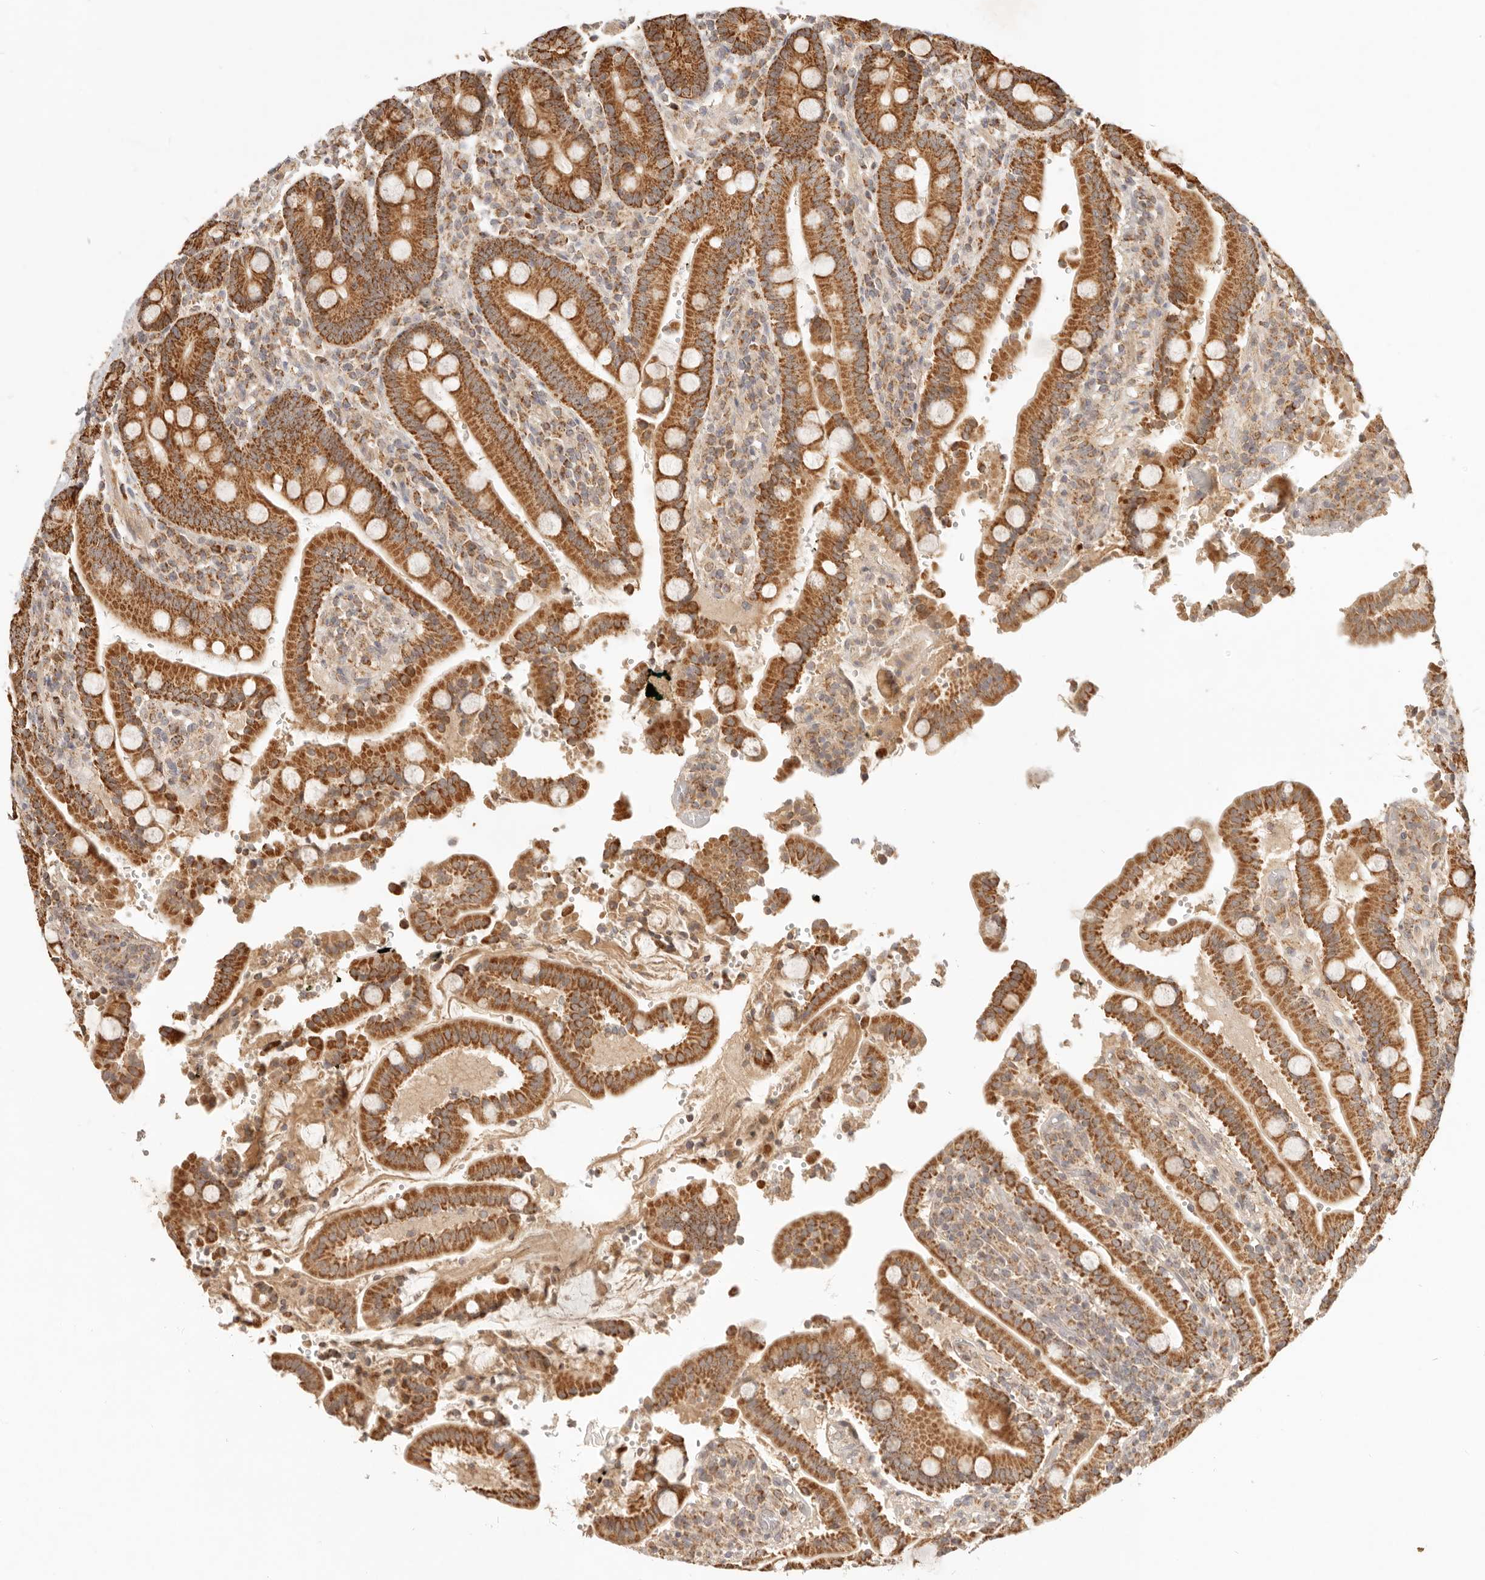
{"staining": {"intensity": "moderate", "quantity": ">75%", "location": "cytoplasmic/membranous"}, "tissue": "duodenum", "cell_type": "Glandular cells", "image_type": "normal", "snomed": [{"axis": "morphology", "description": "Normal tissue, NOS"}, {"axis": "topography", "description": "Small intestine, NOS"}], "caption": "IHC staining of unremarkable duodenum, which exhibits medium levels of moderate cytoplasmic/membranous expression in approximately >75% of glandular cells indicating moderate cytoplasmic/membranous protein staining. The staining was performed using DAB (3,3'-diaminobenzidine) (brown) for protein detection and nuclei were counterstained in hematoxylin (blue).", "gene": "CPLANE2", "patient": {"sex": "female", "age": 71}}